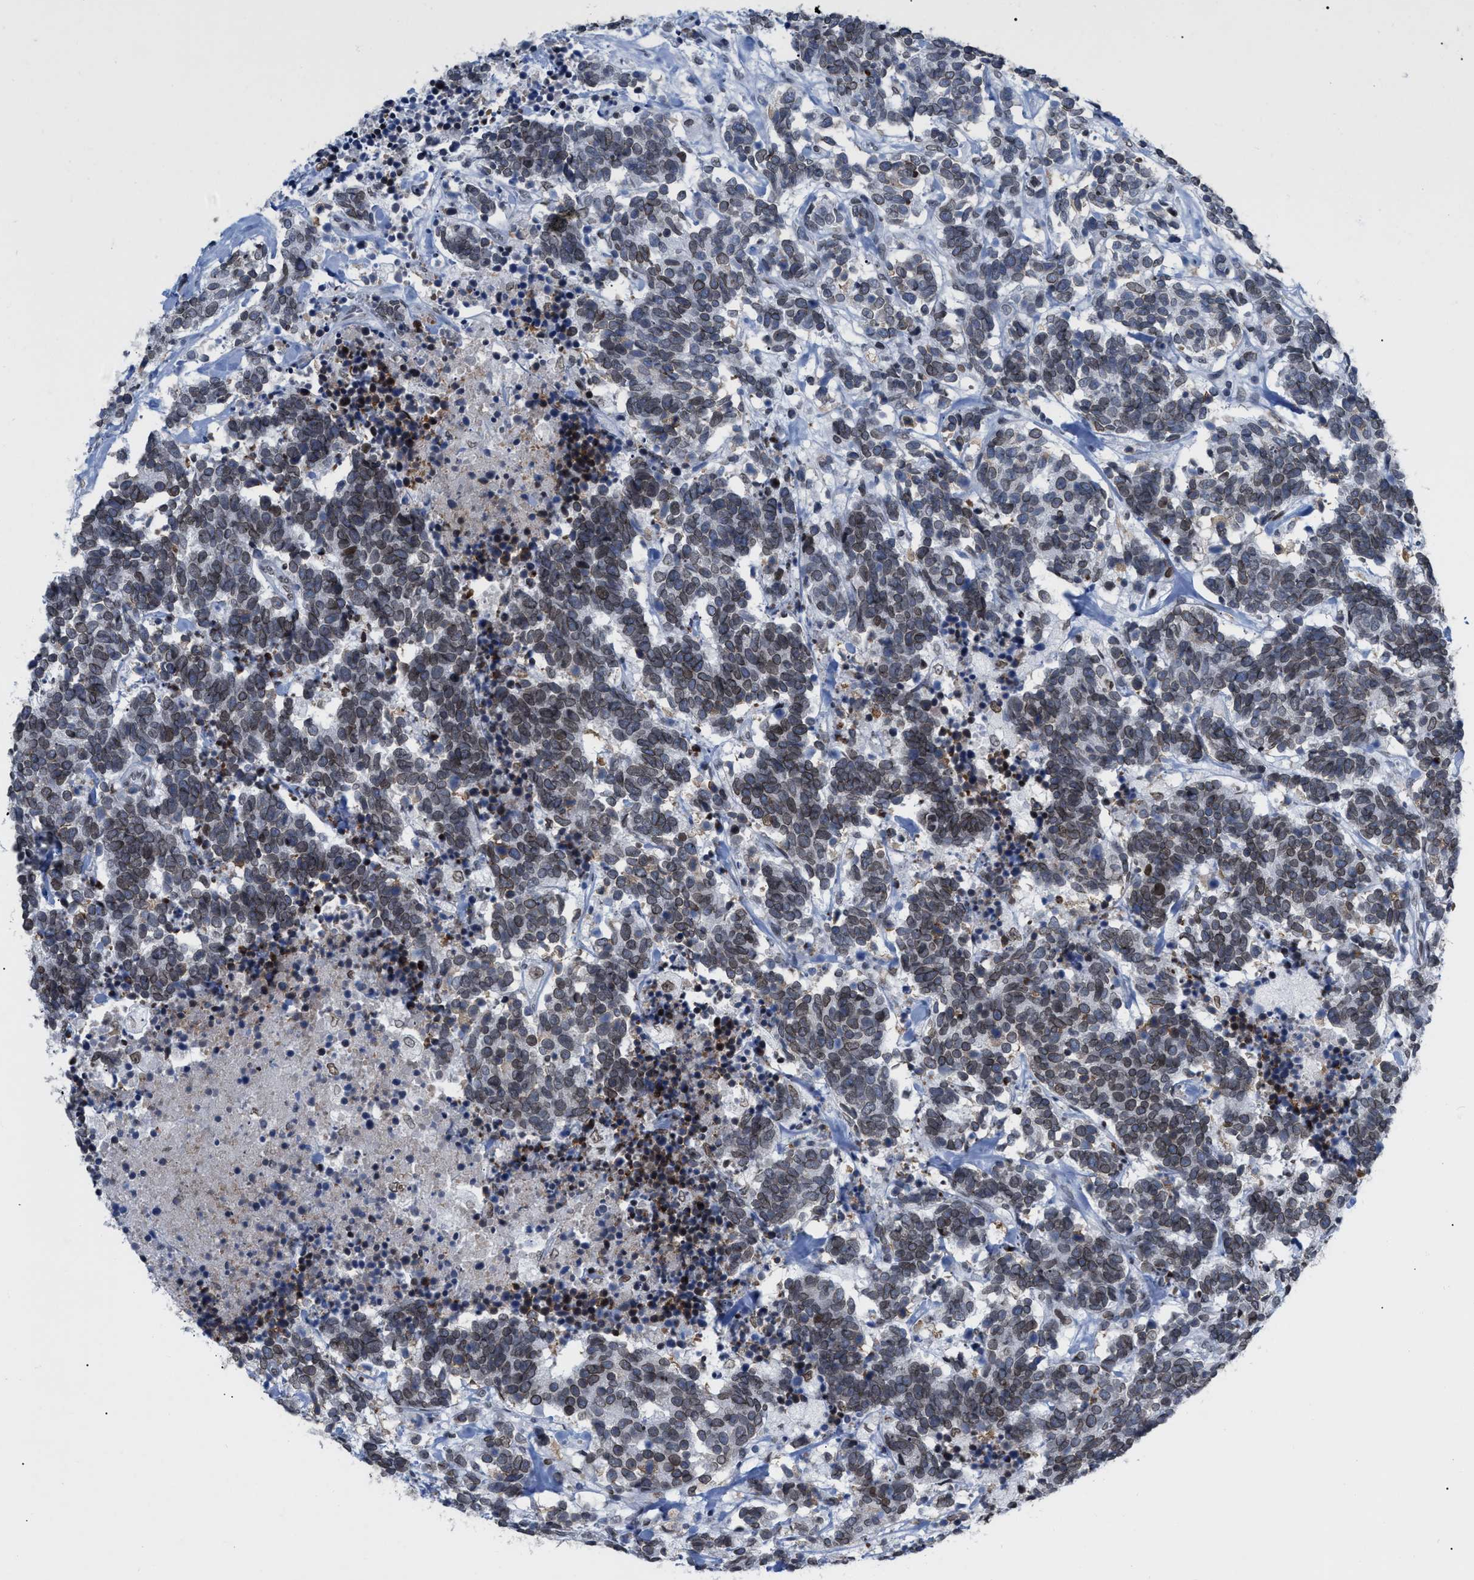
{"staining": {"intensity": "weak", "quantity": "<25%", "location": "cytoplasmic/membranous,nuclear"}, "tissue": "carcinoid", "cell_type": "Tumor cells", "image_type": "cancer", "snomed": [{"axis": "morphology", "description": "Carcinoma, NOS"}, {"axis": "morphology", "description": "Carcinoid, malignant, NOS"}, {"axis": "topography", "description": "Urinary bladder"}], "caption": "A high-resolution histopathology image shows immunohistochemistry (IHC) staining of malignant carcinoid, which displays no significant staining in tumor cells.", "gene": "TPR", "patient": {"sex": "male", "age": 57}}